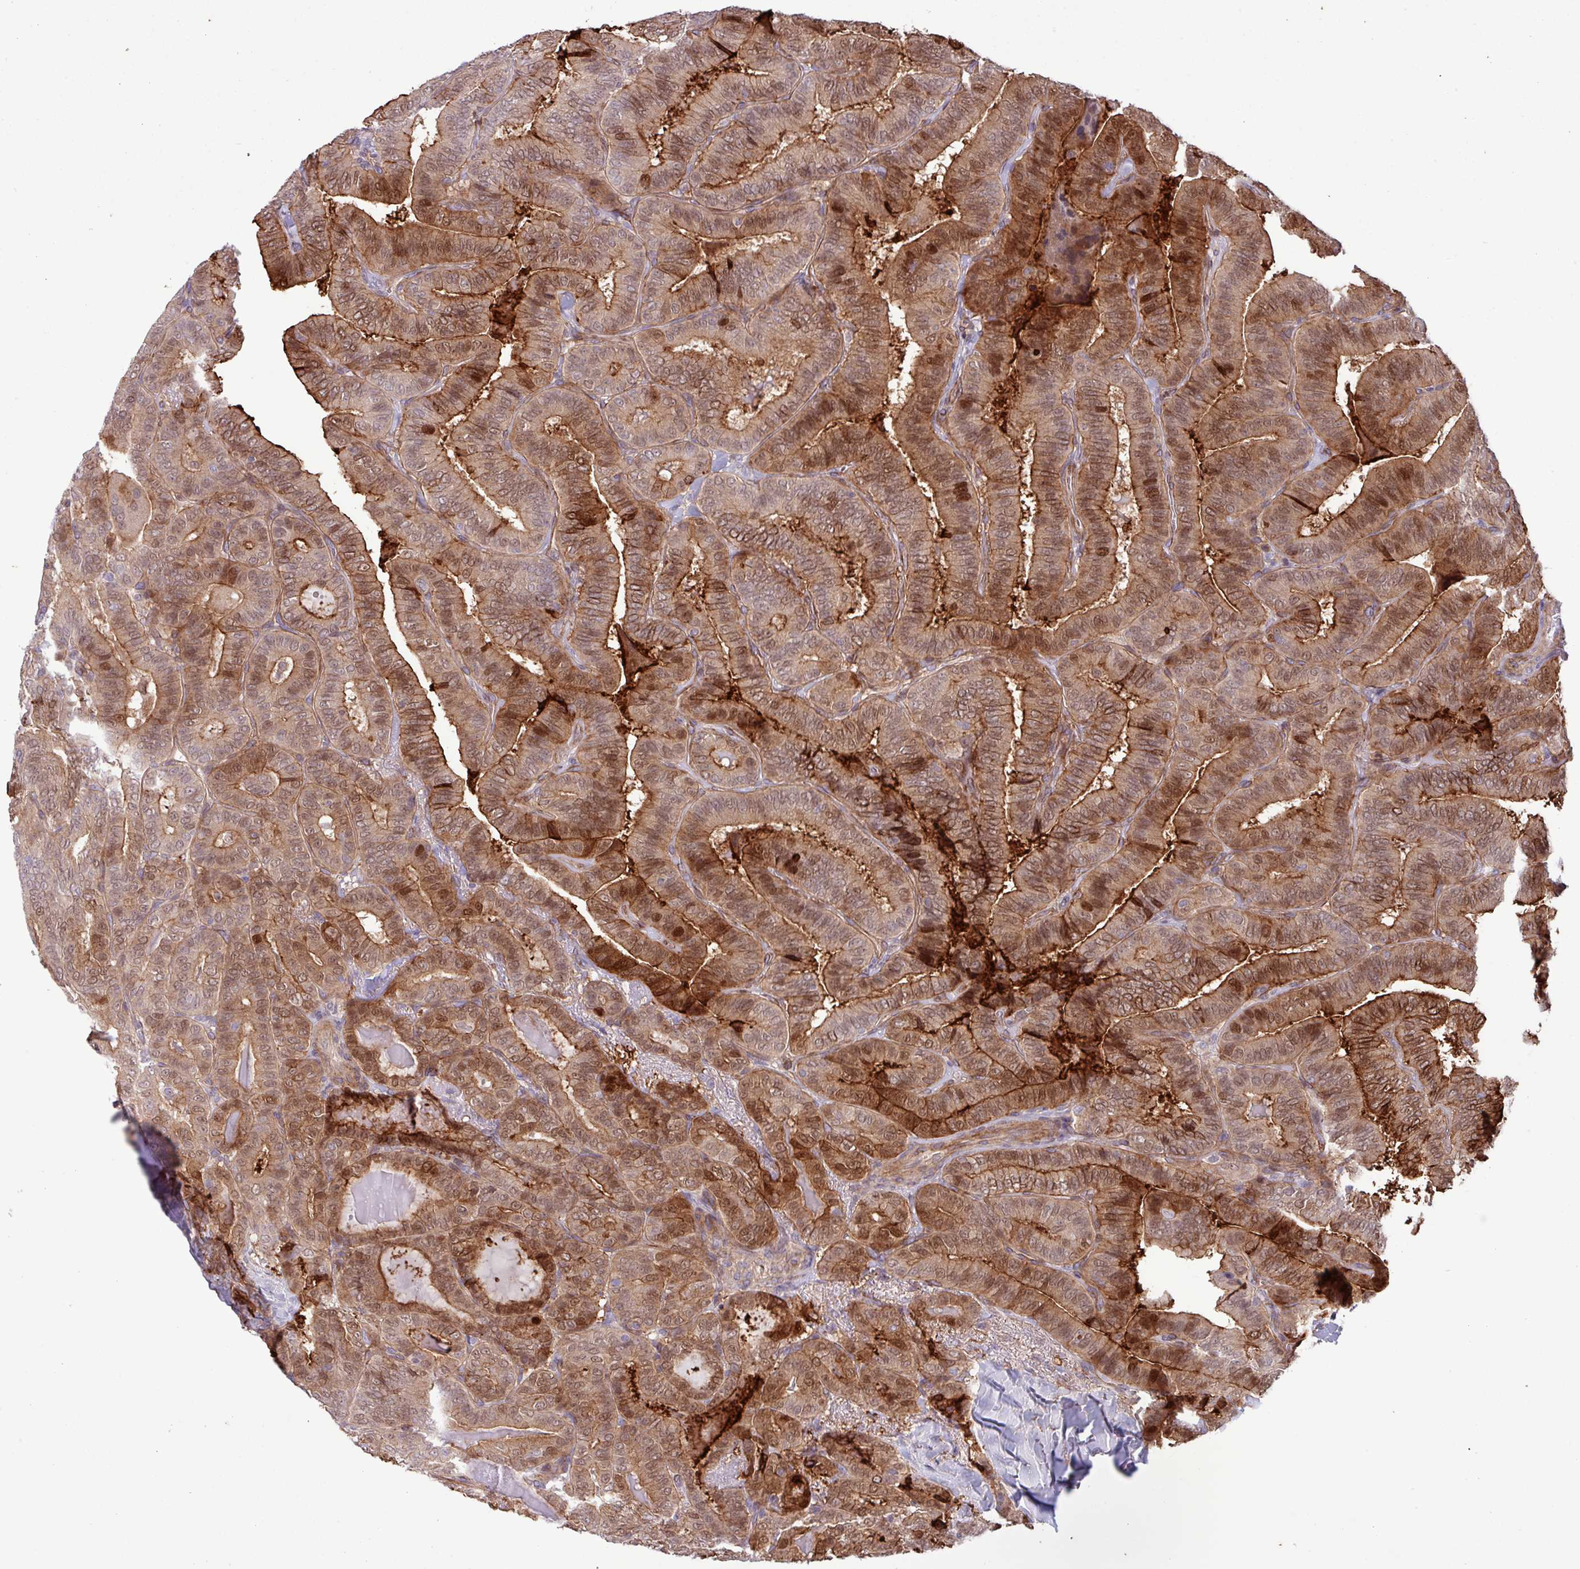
{"staining": {"intensity": "moderate", "quantity": "25%-75%", "location": "cytoplasmic/membranous,nuclear"}, "tissue": "thyroid cancer", "cell_type": "Tumor cells", "image_type": "cancer", "snomed": [{"axis": "morphology", "description": "Papillary adenocarcinoma, NOS"}, {"axis": "topography", "description": "Thyroid gland"}], "caption": "Brown immunohistochemical staining in papillary adenocarcinoma (thyroid) reveals moderate cytoplasmic/membranous and nuclear expression in about 25%-75% of tumor cells. (DAB IHC, brown staining for protein, blue staining for nuclei).", "gene": "CNTRL", "patient": {"sex": "male", "age": 61}}